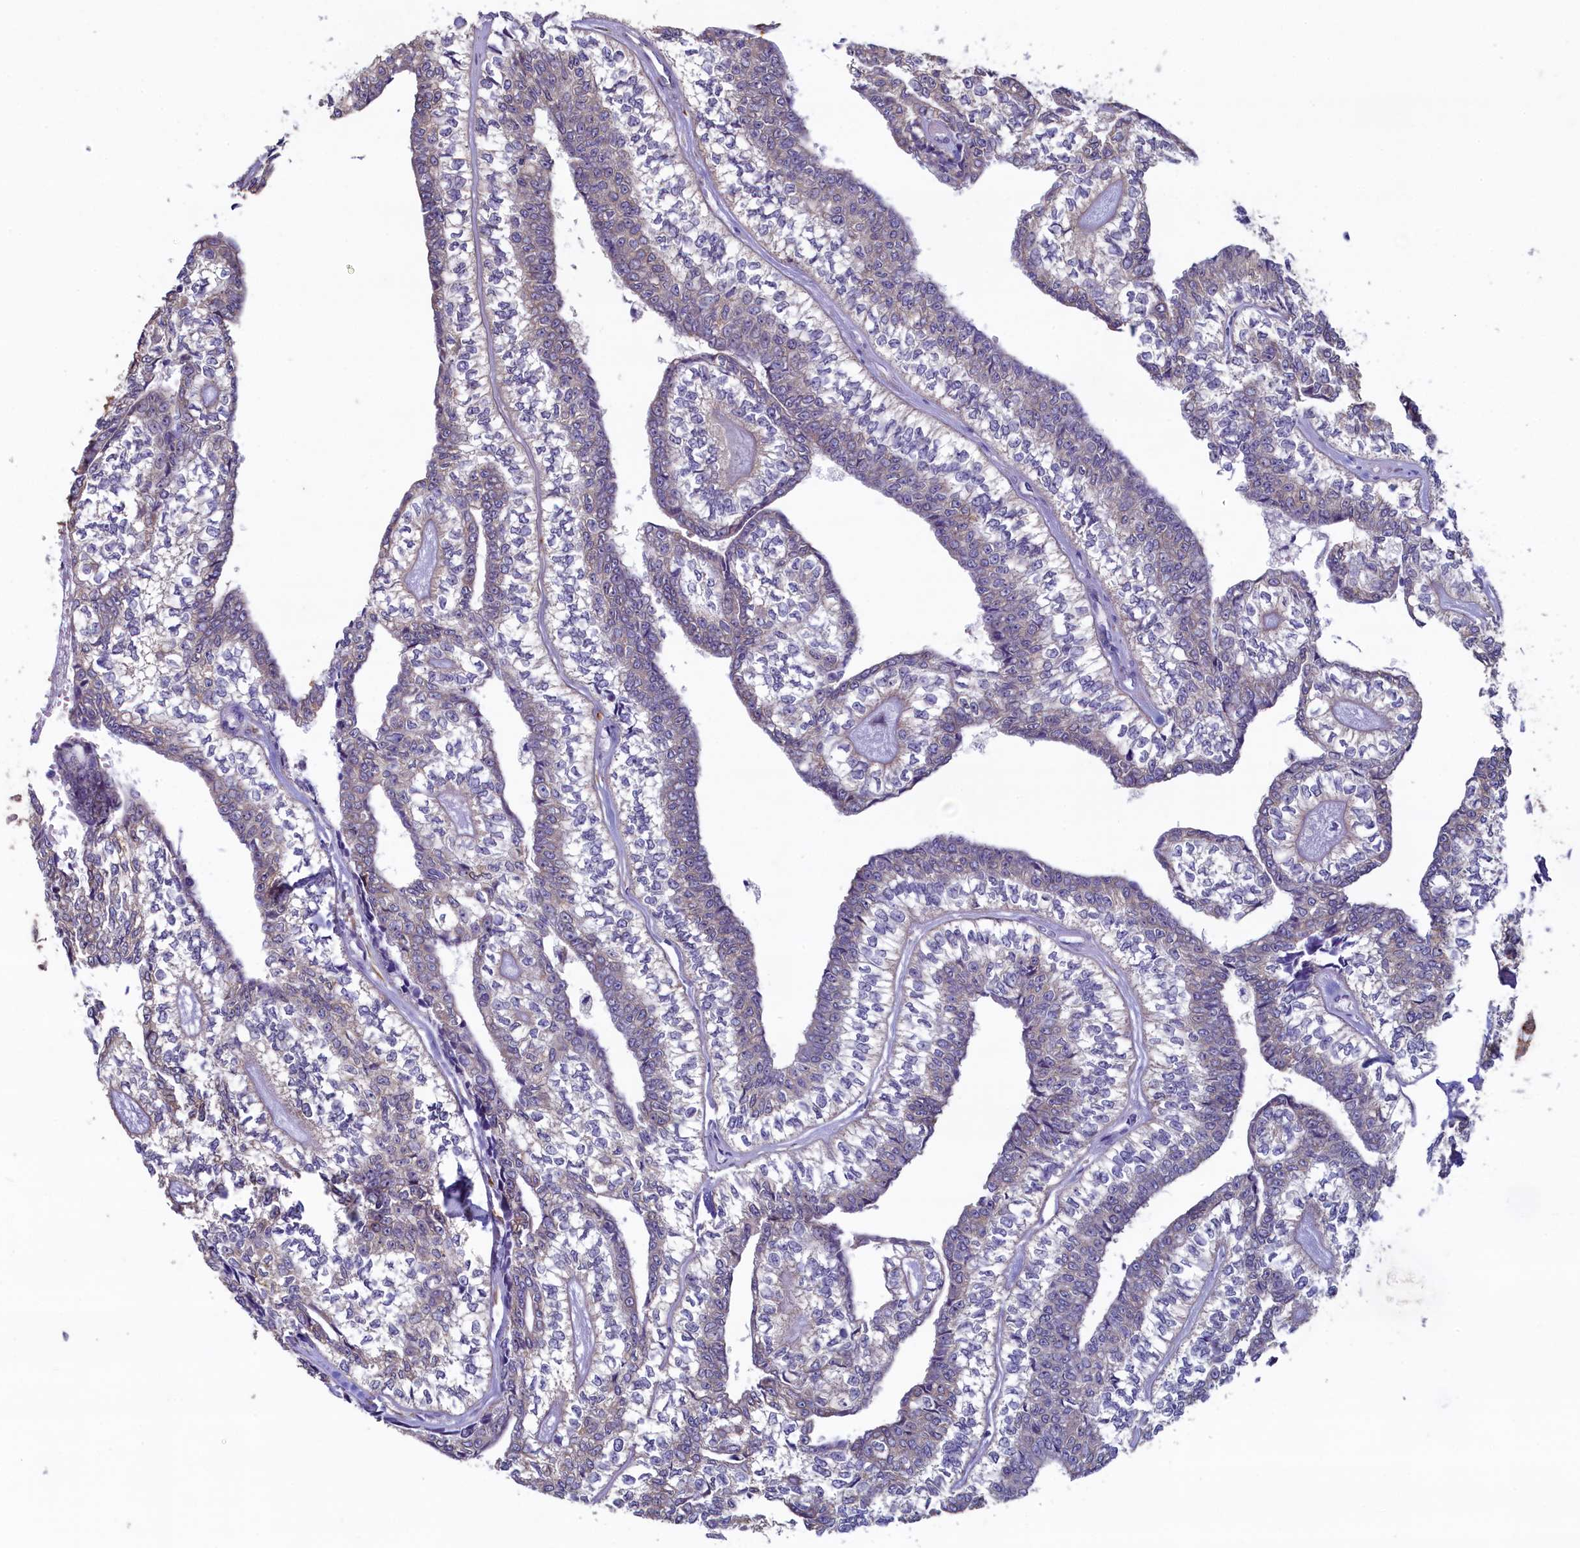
{"staining": {"intensity": "negative", "quantity": "none", "location": "none"}, "tissue": "head and neck cancer", "cell_type": "Tumor cells", "image_type": "cancer", "snomed": [{"axis": "morphology", "description": "Adenocarcinoma, NOS"}, {"axis": "topography", "description": "Head-Neck"}], "caption": "Immunohistochemical staining of human head and neck adenocarcinoma displays no significant expression in tumor cells.", "gene": "SPATA2L", "patient": {"sex": "female", "age": 73}}